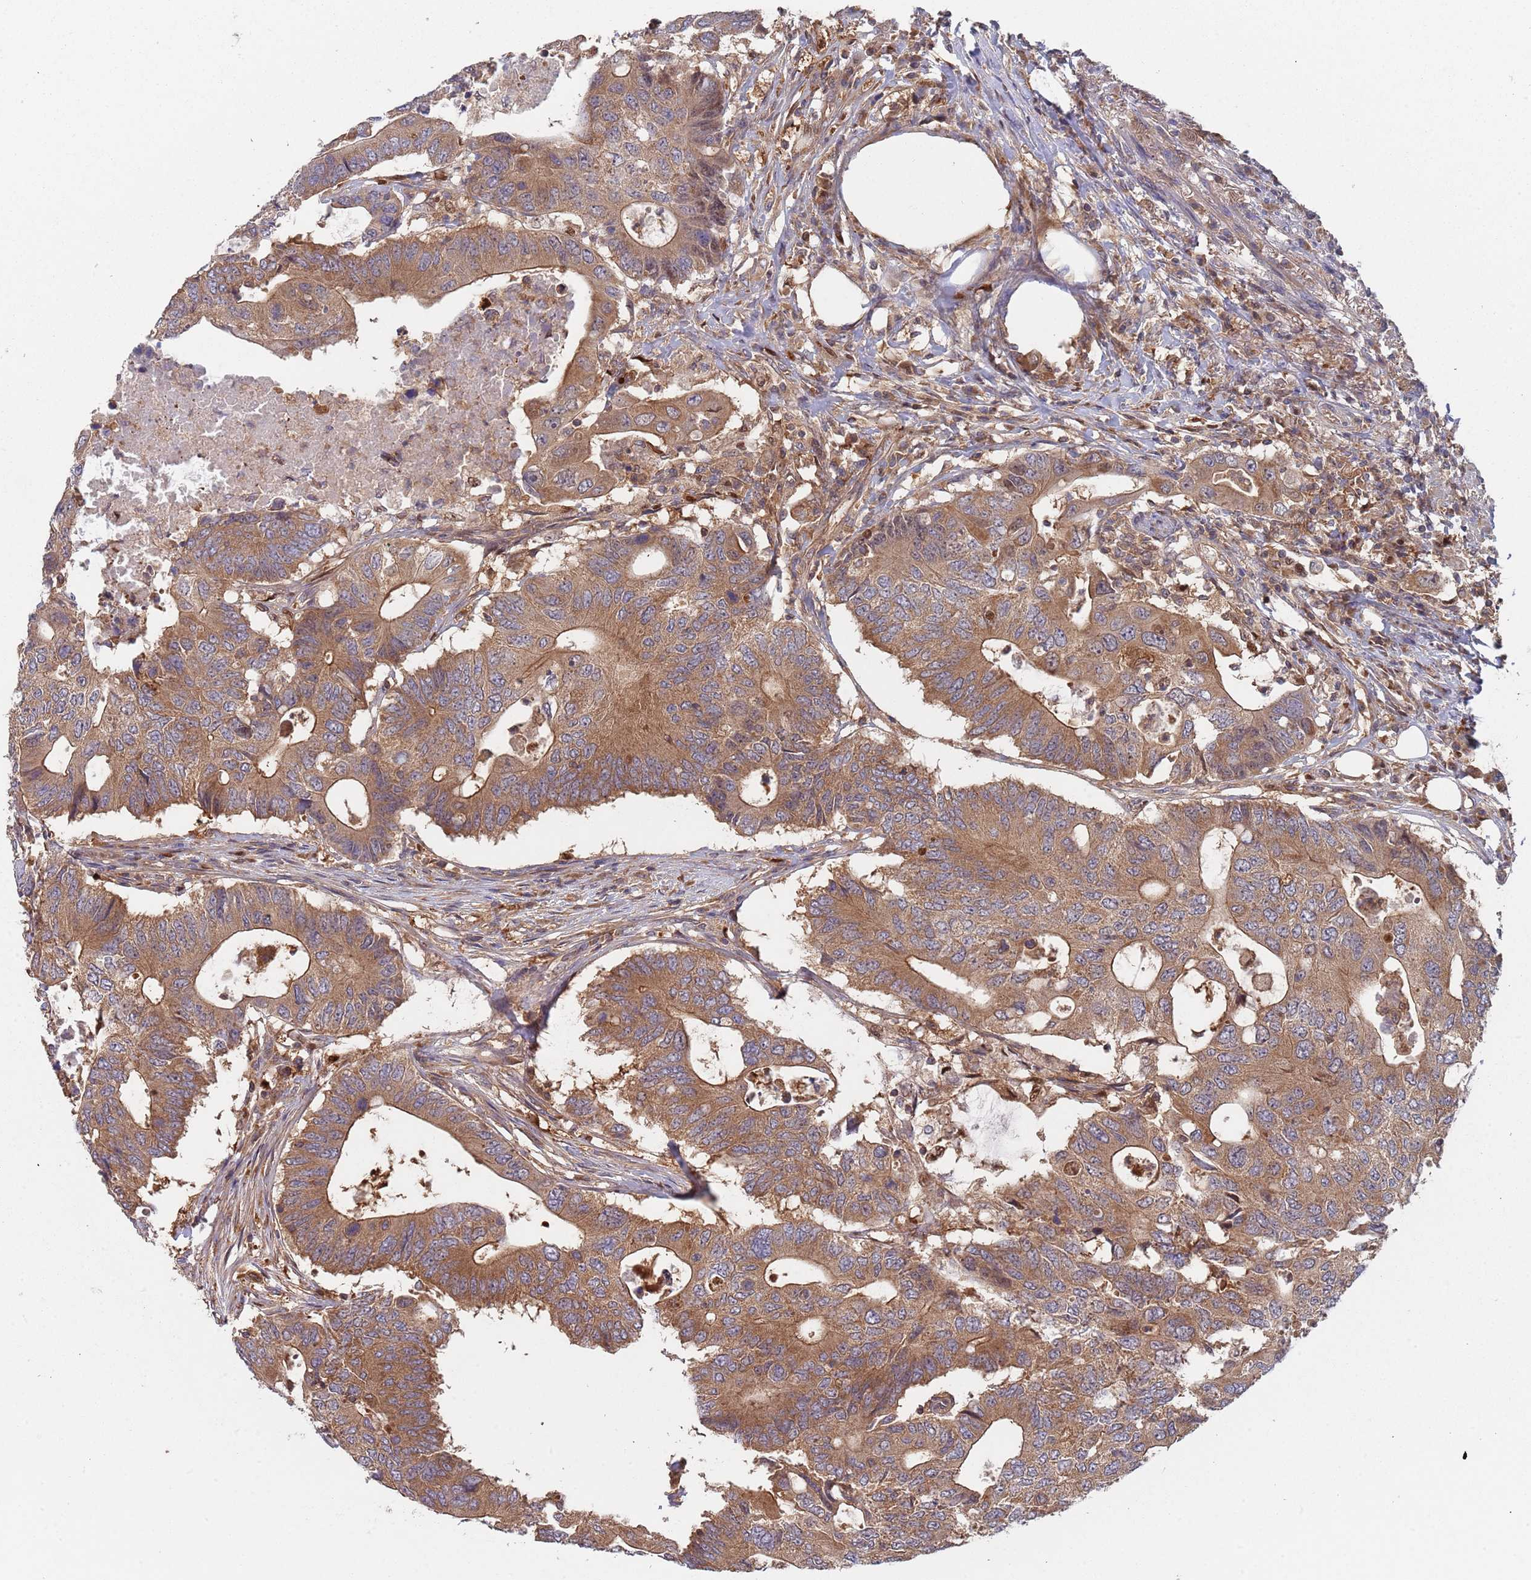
{"staining": {"intensity": "moderate", "quantity": ">75%", "location": "cytoplasmic/membranous"}, "tissue": "colorectal cancer", "cell_type": "Tumor cells", "image_type": "cancer", "snomed": [{"axis": "morphology", "description": "Adenocarcinoma, NOS"}, {"axis": "topography", "description": "Colon"}], "caption": "Protein staining of adenocarcinoma (colorectal) tissue demonstrates moderate cytoplasmic/membranous staining in about >75% of tumor cells.", "gene": "GDI2", "patient": {"sex": "male", "age": 71}}